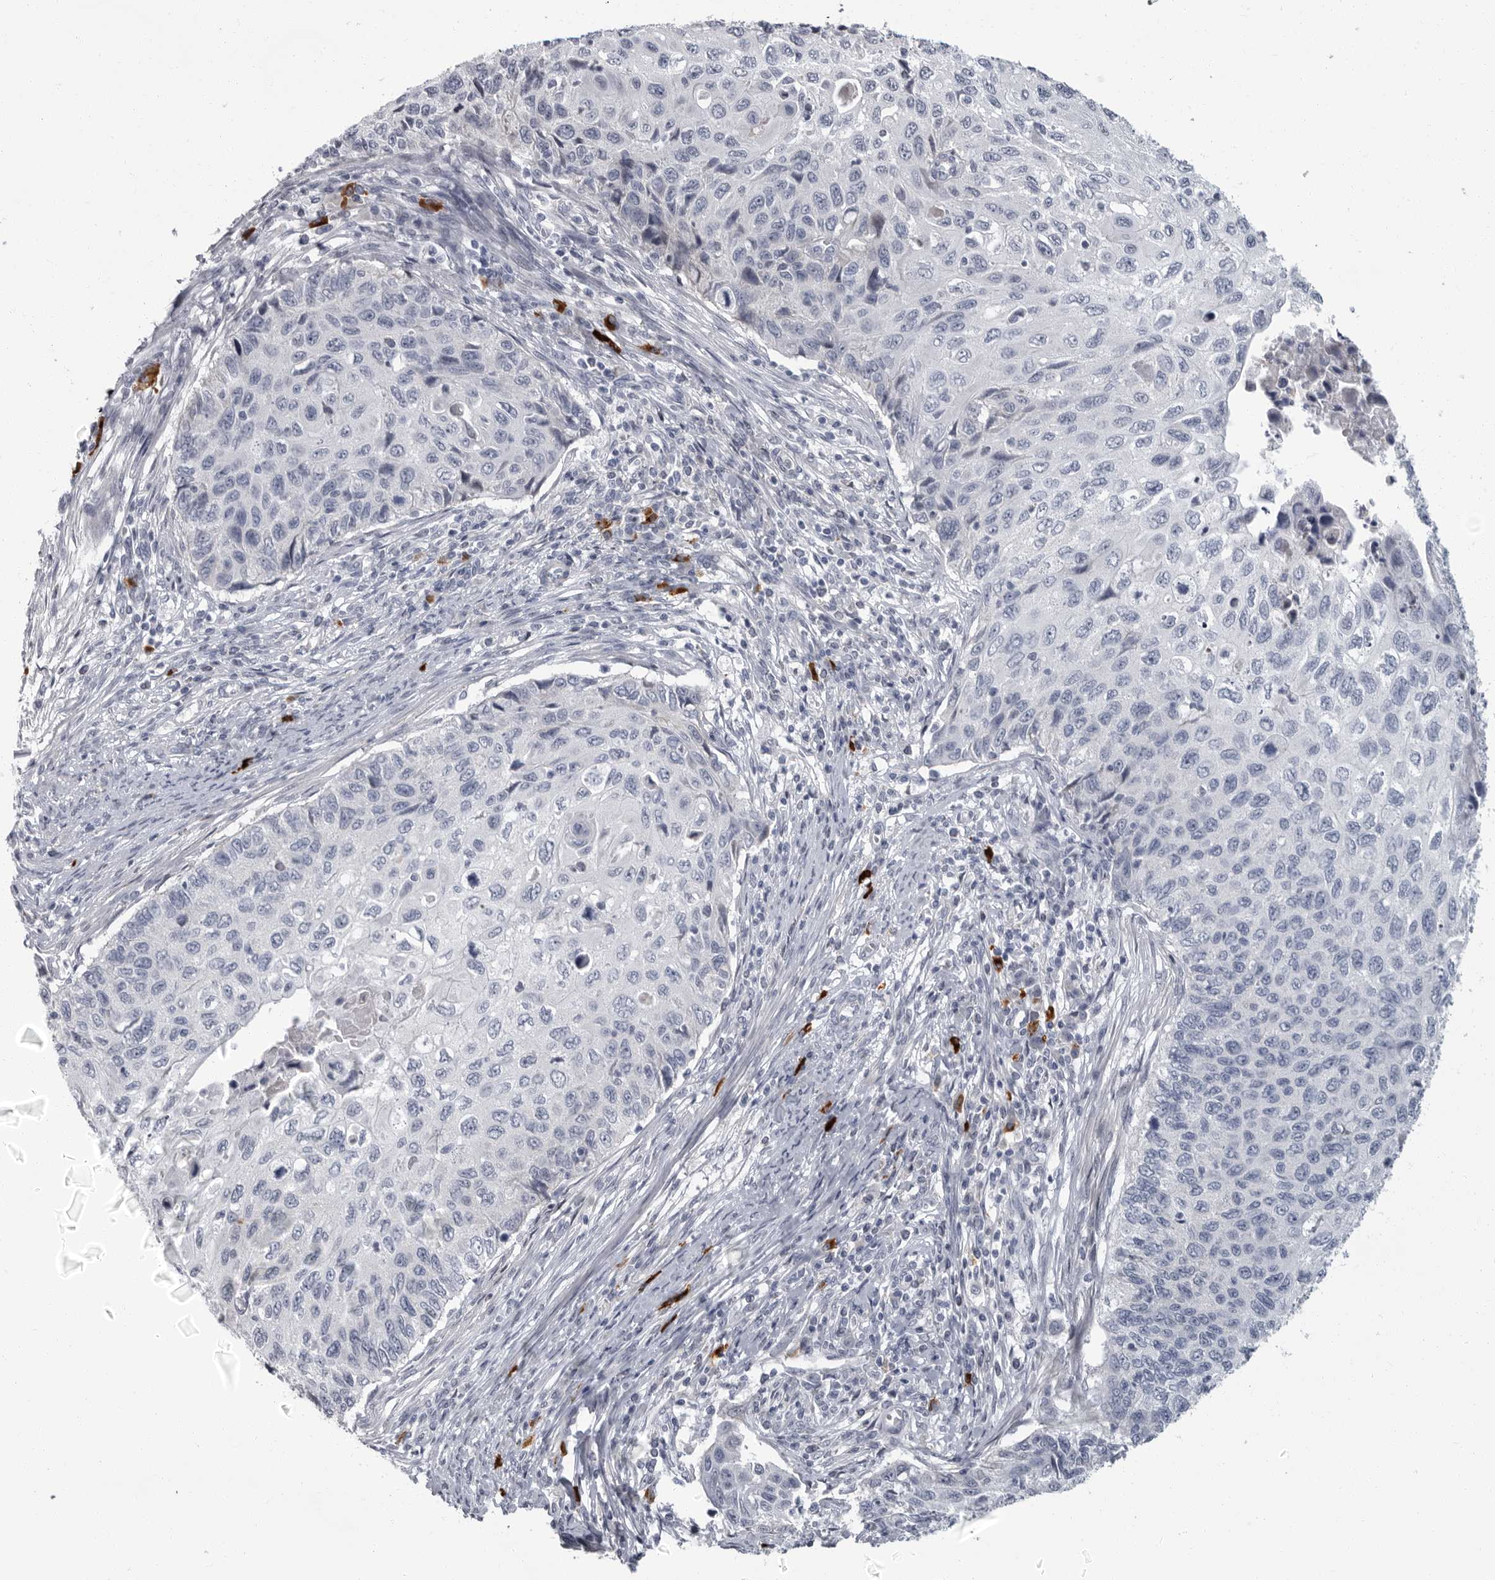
{"staining": {"intensity": "negative", "quantity": "none", "location": "none"}, "tissue": "cervical cancer", "cell_type": "Tumor cells", "image_type": "cancer", "snomed": [{"axis": "morphology", "description": "Squamous cell carcinoma, NOS"}, {"axis": "topography", "description": "Cervix"}], "caption": "Tumor cells are negative for brown protein staining in cervical squamous cell carcinoma.", "gene": "SLC25A39", "patient": {"sex": "female", "age": 70}}